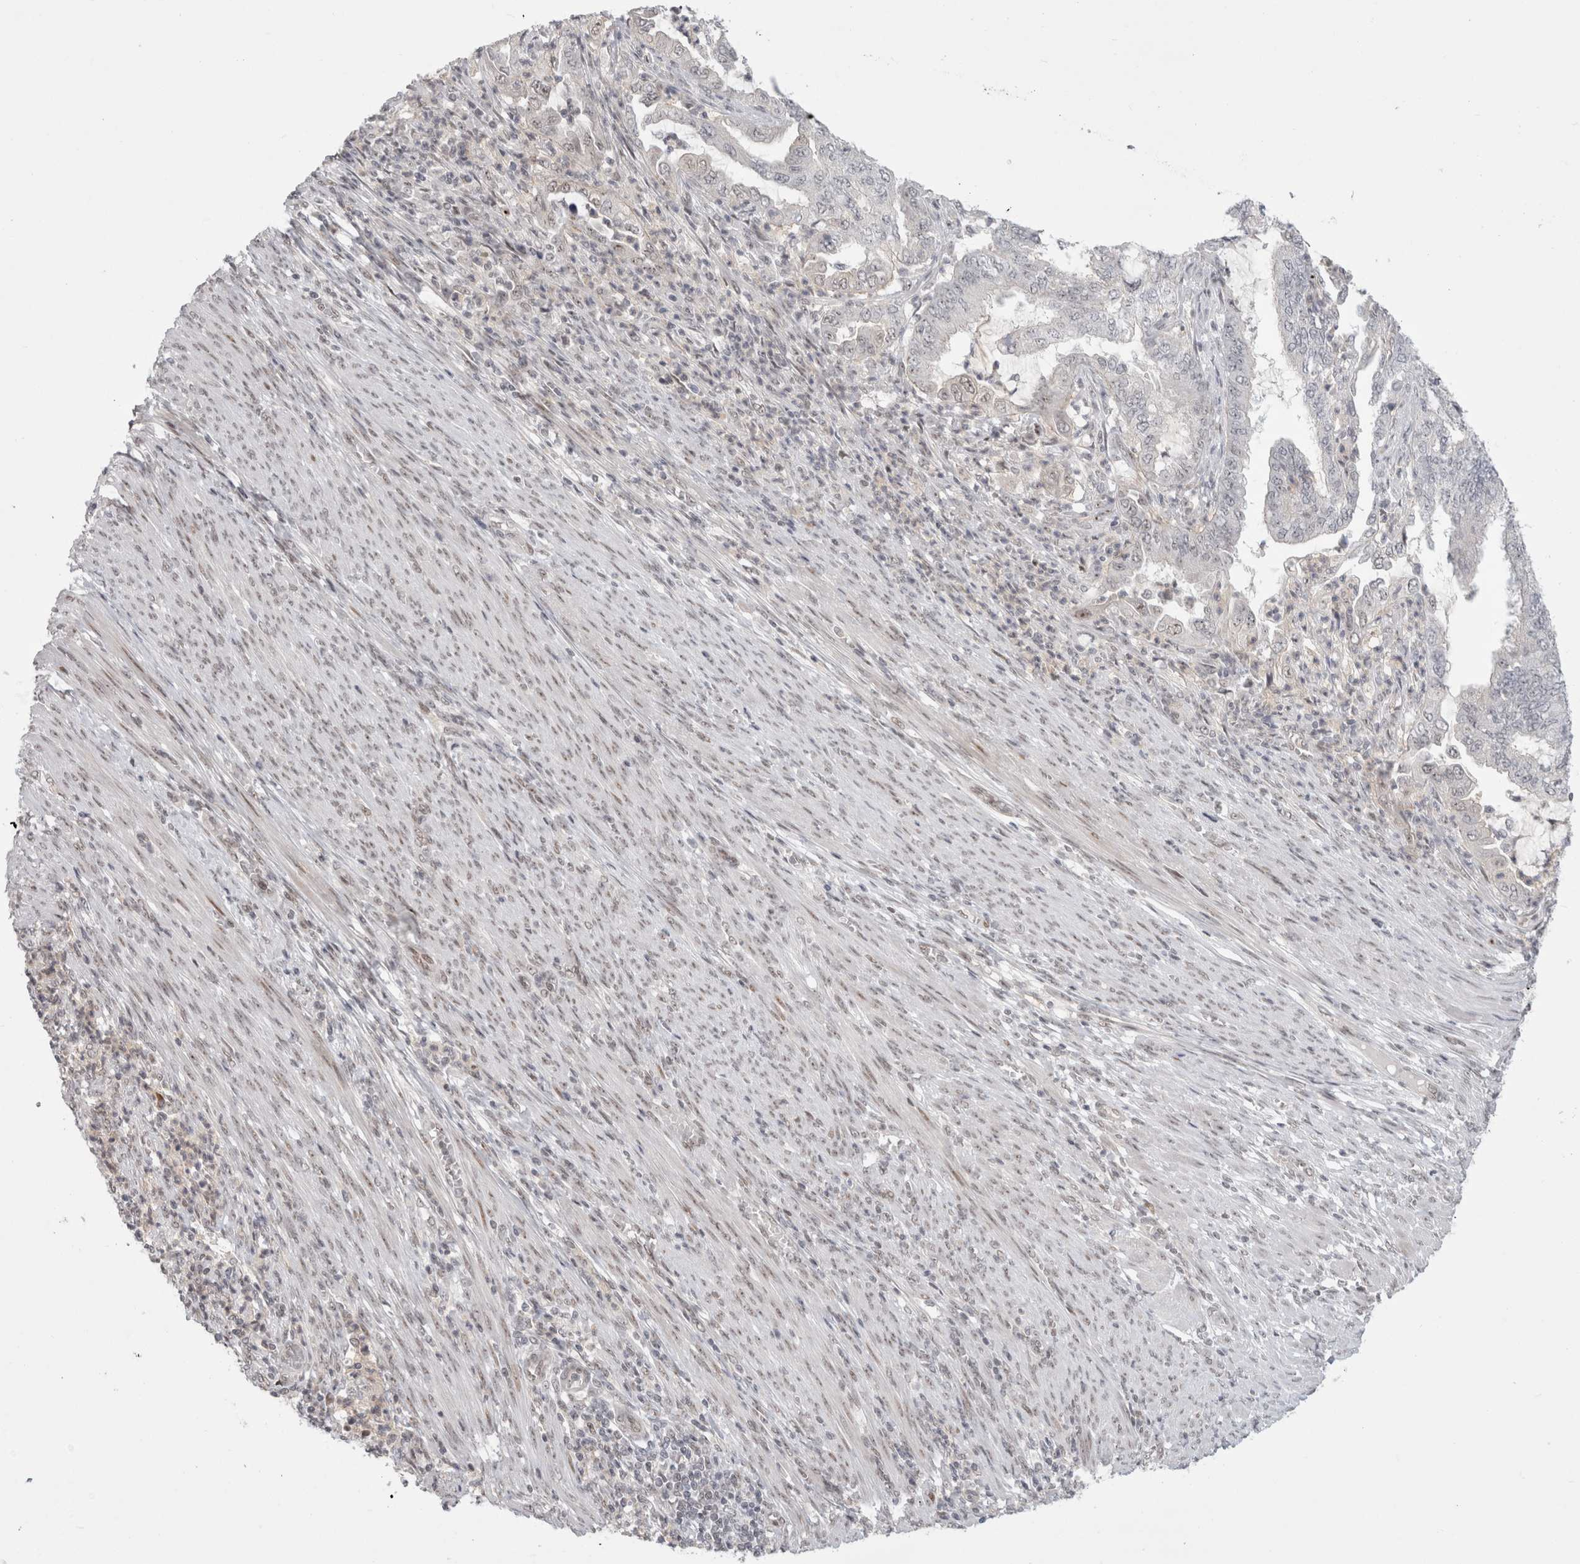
{"staining": {"intensity": "negative", "quantity": "none", "location": "none"}, "tissue": "endometrial cancer", "cell_type": "Tumor cells", "image_type": "cancer", "snomed": [{"axis": "morphology", "description": "Adenocarcinoma, NOS"}, {"axis": "topography", "description": "Endometrium"}], "caption": "A micrograph of human endometrial cancer (adenocarcinoma) is negative for staining in tumor cells.", "gene": "SENP6", "patient": {"sex": "female", "age": 49}}